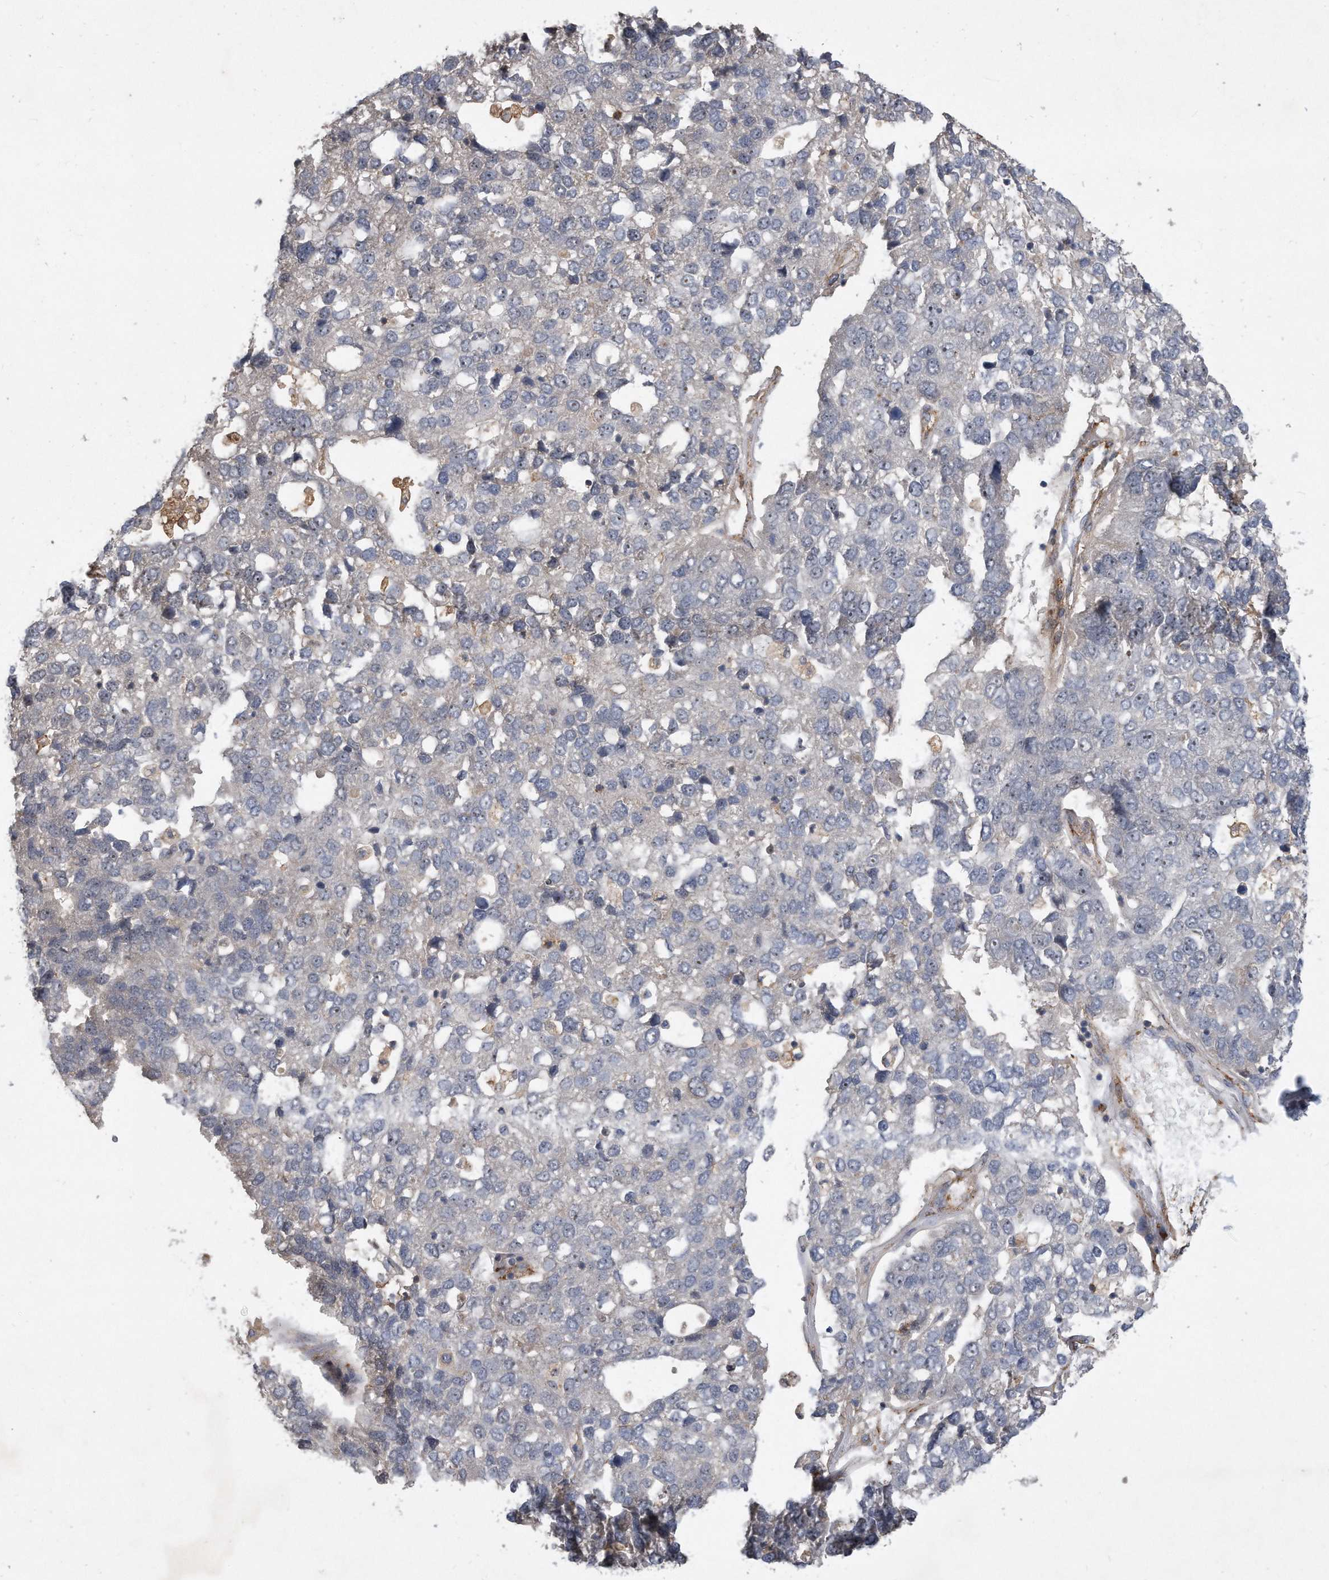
{"staining": {"intensity": "negative", "quantity": "none", "location": "none"}, "tissue": "pancreatic cancer", "cell_type": "Tumor cells", "image_type": "cancer", "snomed": [{"axis": "morphology", "description": "Adenocarcinoma, NOS"}, {"axis": "topography", "description": "Pancreas"}], "caption": "Immunohistochemistry (IHC) of pancreatic cancer exhibits no positivity in tumor cells.", "gene": "PGBD2", "patient": {"sex": "female", "age": 61}}